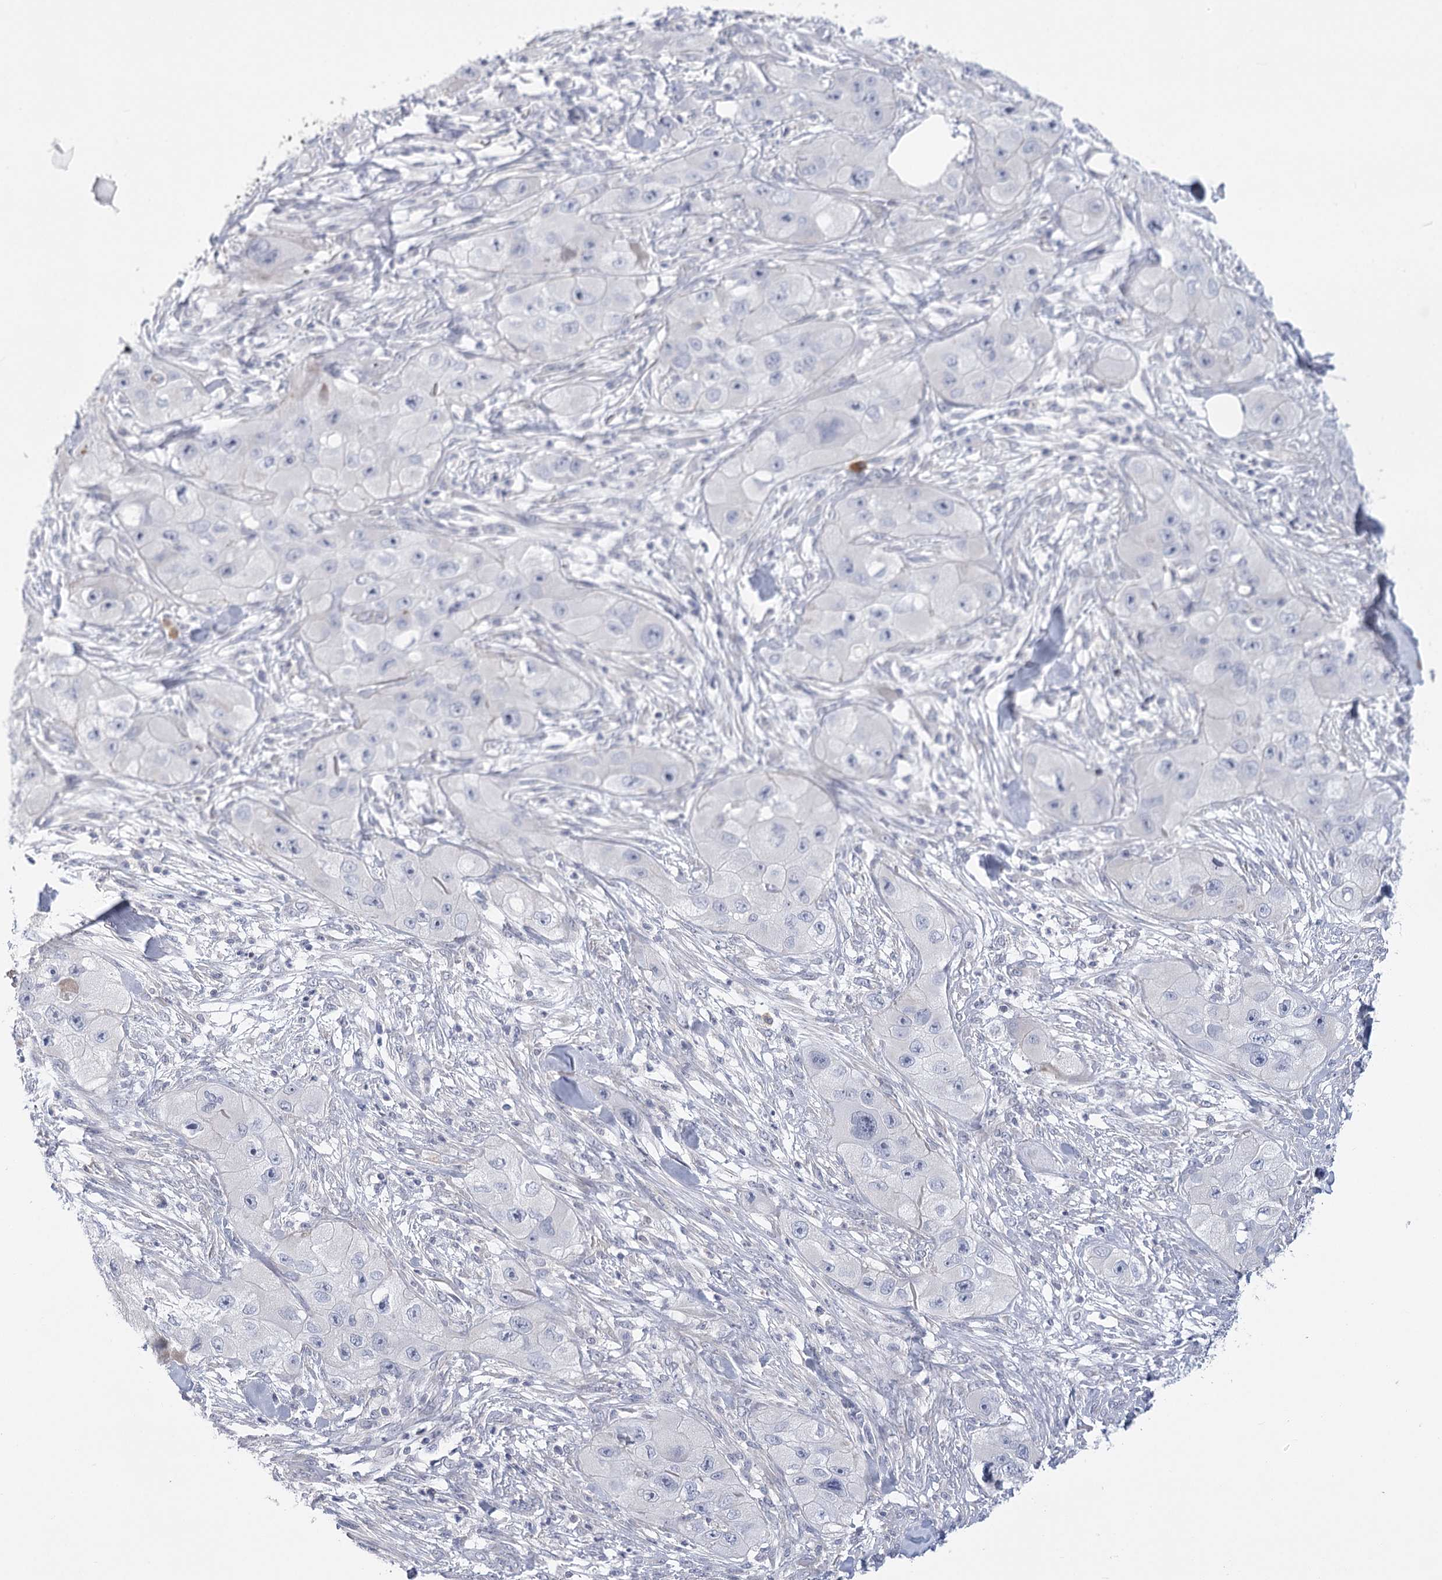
{"staining": {"intensity": "negative", "quantity": "none", "location": "none"}, "tissue": "skin cancer", "cell_type": "Tumor cells", "image_type": "cancer", "snomed": [{"axis": "morphology", "description": "Squamous cell carcinoma, NOS"}, {"axis": "topography", "description": "Skin"}, {"axis": "topography", "description": "Subcutis"}], "caption": "High magnification brightfield microscopy of skin squamous cell carcinoma stained with DAB (3,3'-diaminobenzidine) (brown) and counterstained with hematoxylin (blue): tumor cells show no significant staining.", "gene": "FAM76B", "patient": {"sex": "male", "age": 73}}